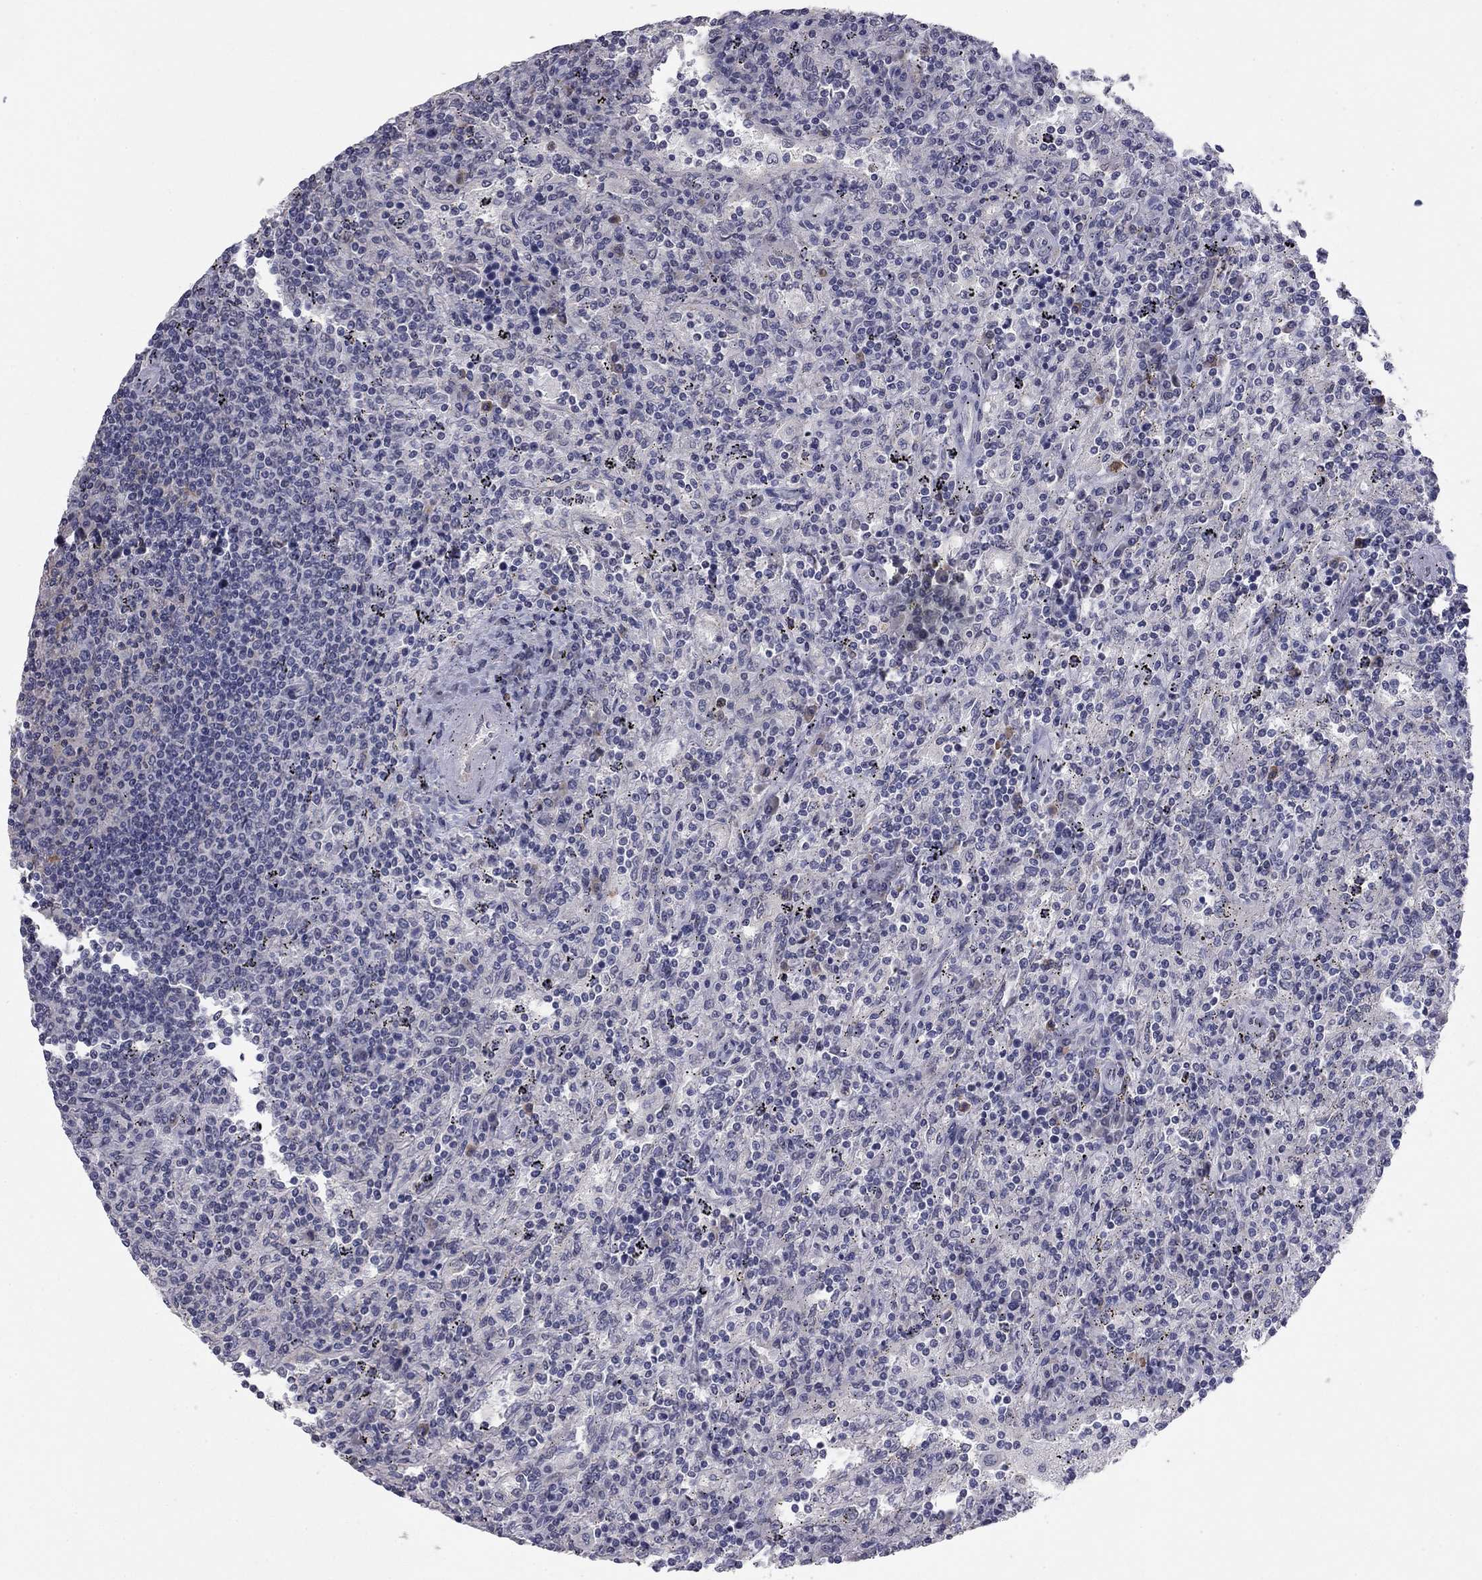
{"staining": {"intensity": "negative", "quantity": "none", "location": "none"}, "tissue": "lymphoma", "cell_type": "Tumor cells", "image_type": "cancer", "snomed": [{"axis": "morphology", "description": "Malignant lymphoma, non-Hodgkin's type, Low grade"}, {"axis": "topography", "description": "Spleen"}], "caption": "Tumor cells are negative for brown protein staining in lymphoma.", "gene": "PRRT2", "patient": {"sex": "male", "age": 62}}